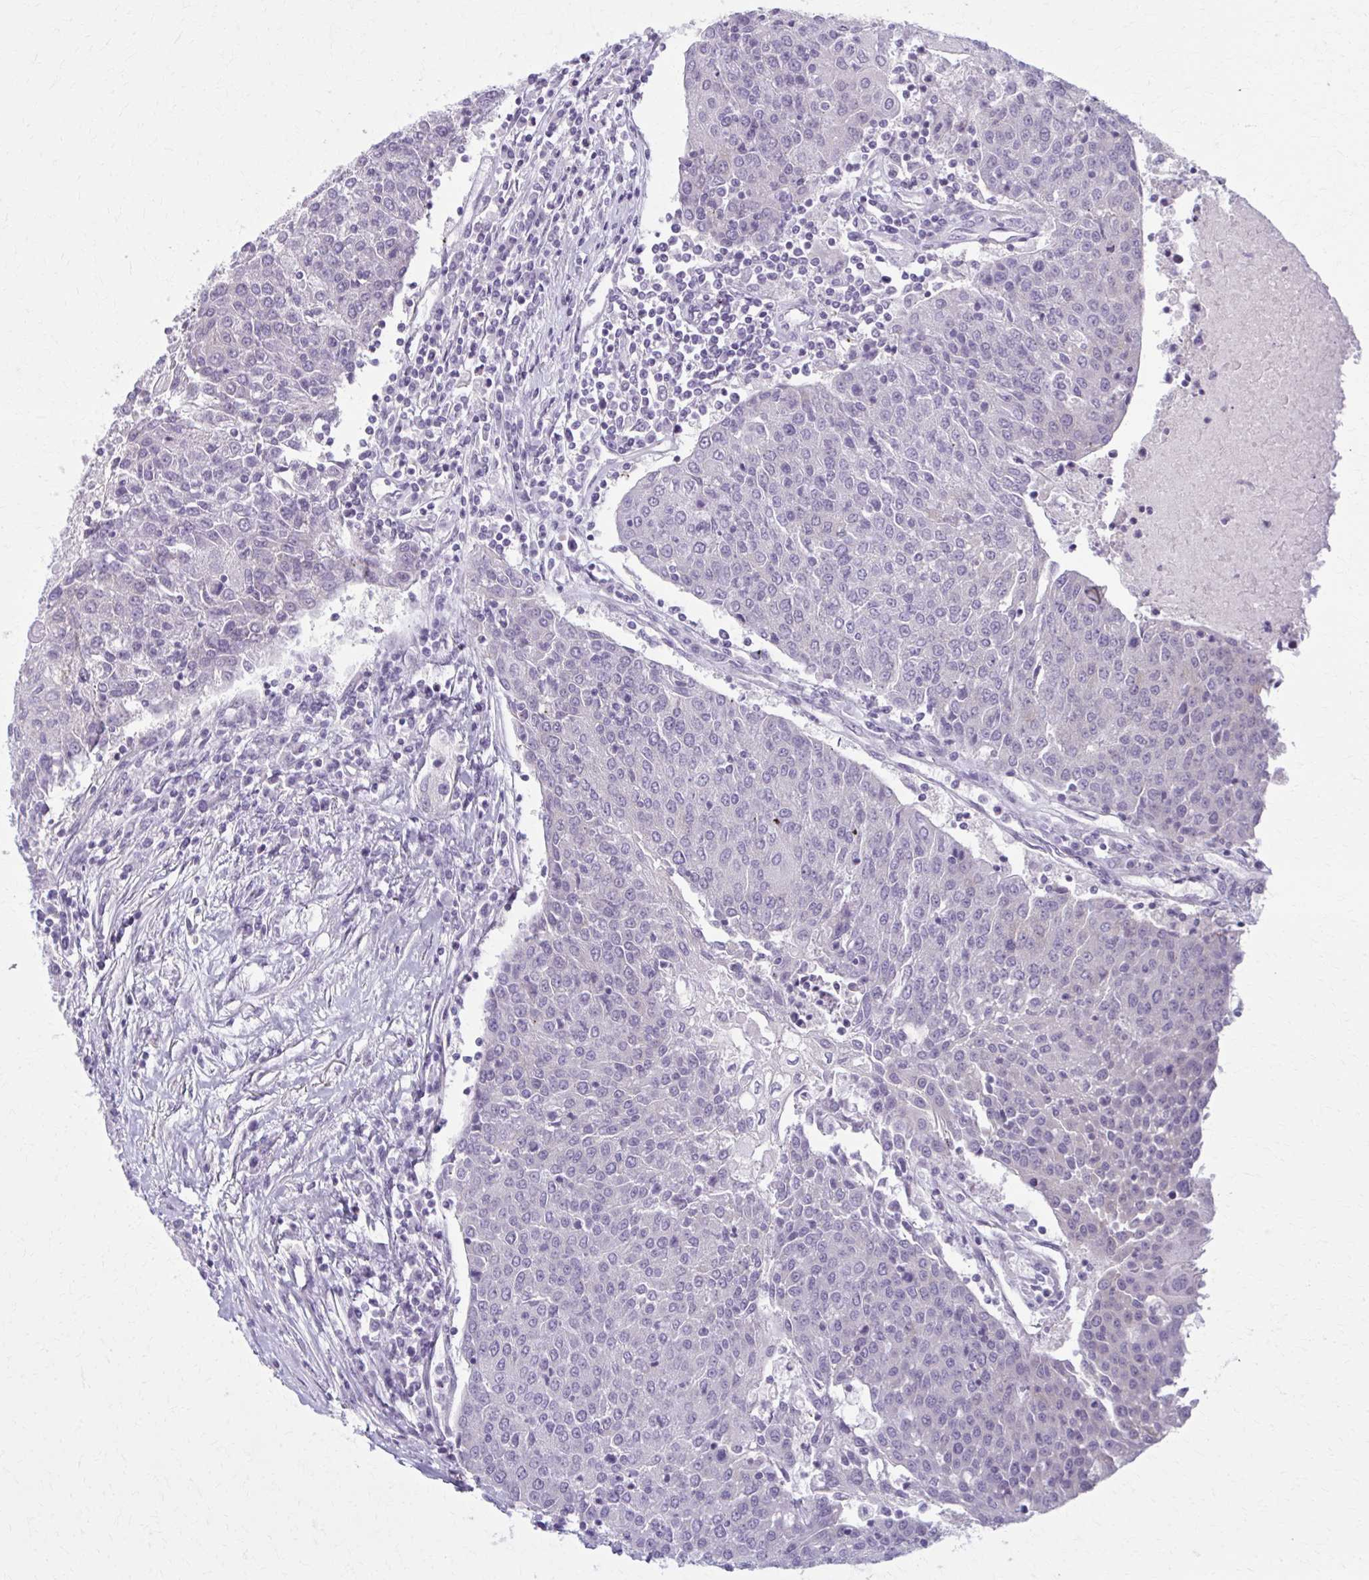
{"staining": {"intensity": "negative", "quantity": "none", "location": "none"}, "tissue": "urothelial cancer", "cell_type": "Tumor cells", "image_type": "cancer", "snomed": [{"axis": "morphology", "description": "Urothelial carcinoma, High grade"}, {"axis": "topography", "description": "Urinary bladder"}], "caption": "Immunohistochemical staining of urothelial cancer demonstrates no significant staining in tumor cells. Brightfield microscopy of IHC stained with DAB (brown) and hematoxylin (blue), captured at high magnification.", "gene": "NUMBL", "patient": {"sex": "female", "age": 85}}